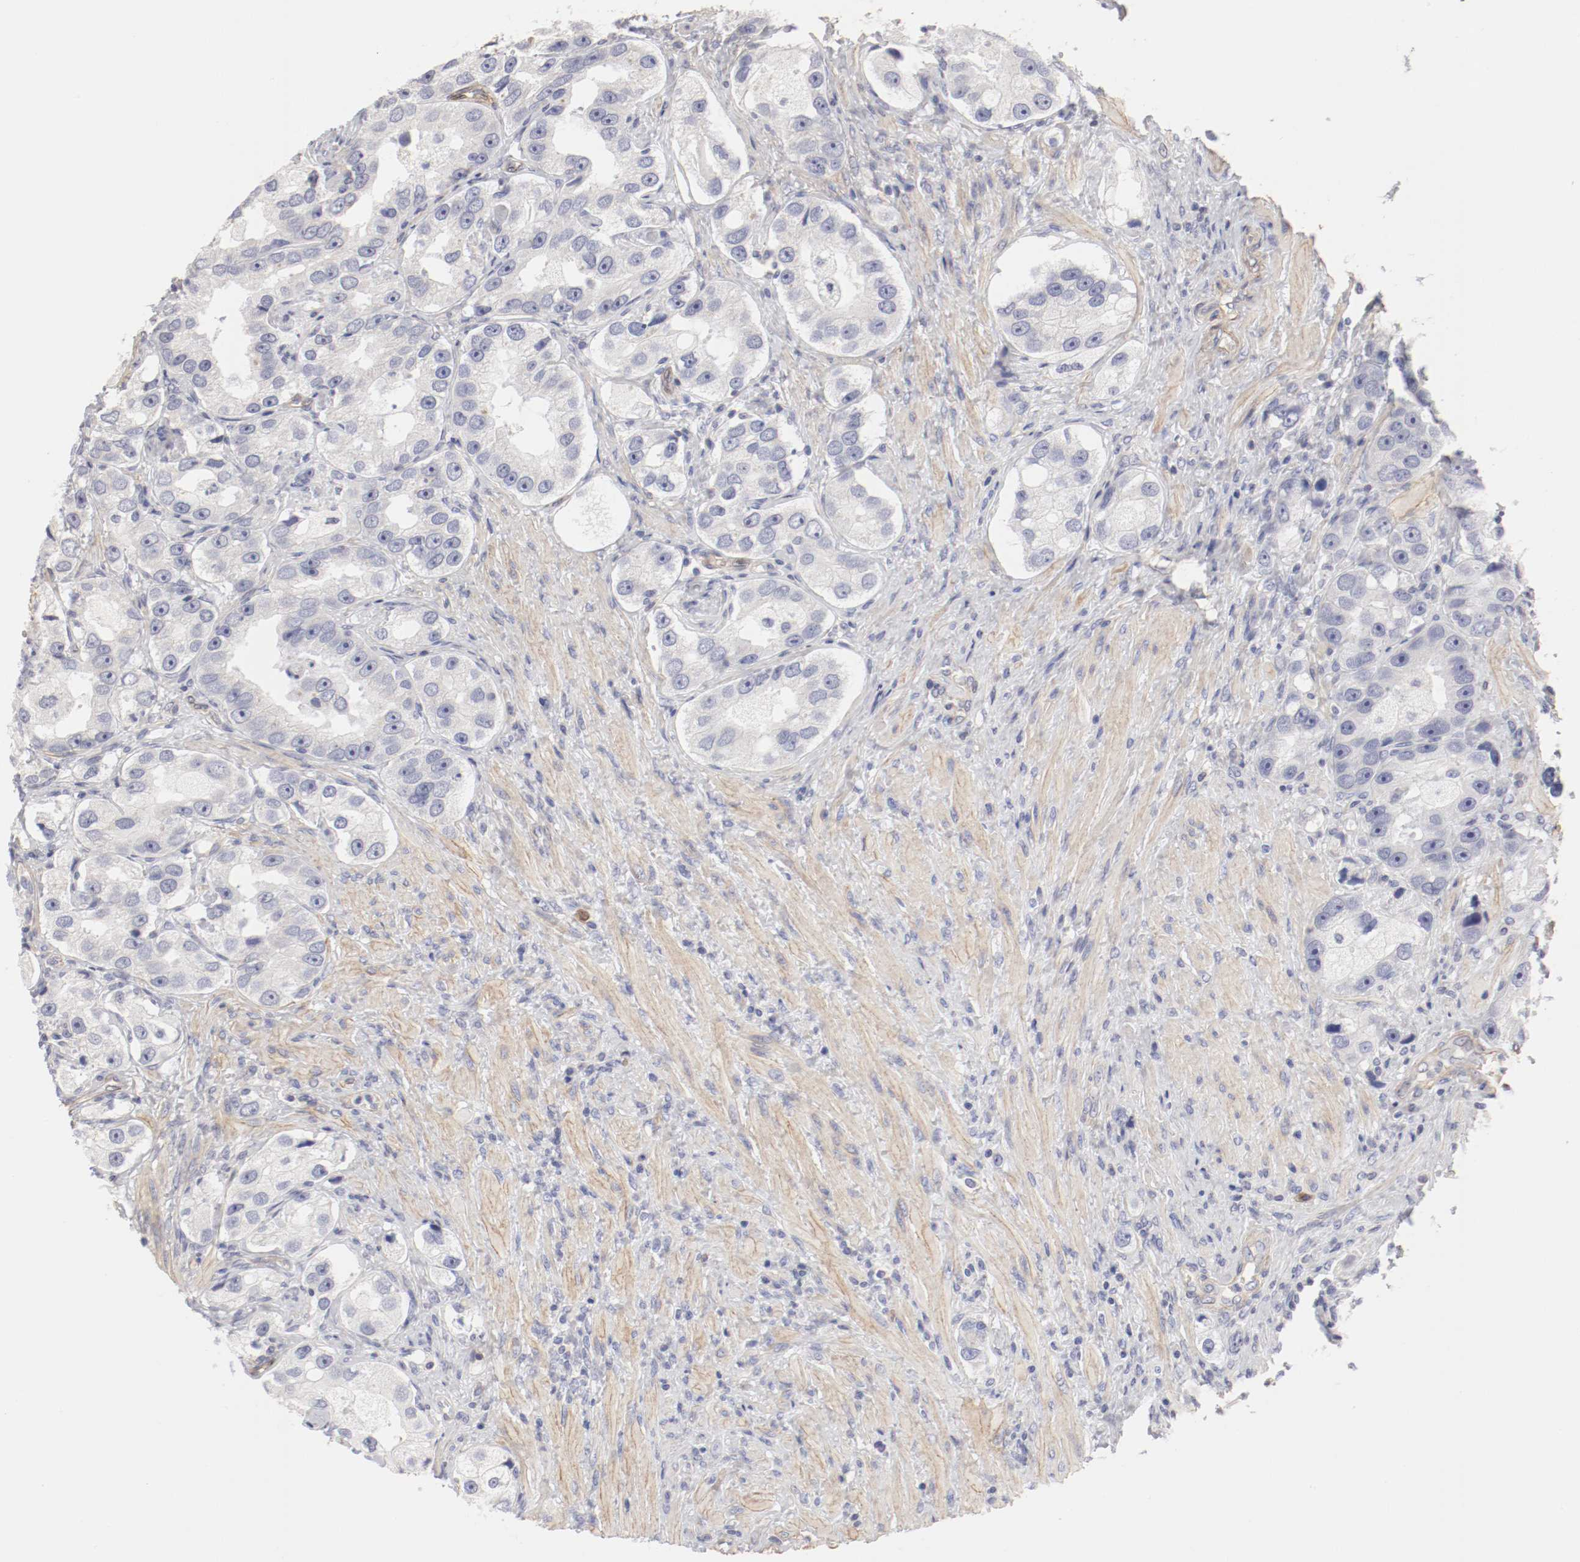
{"staining": {"intensity": "negative", "quantity": "none", "location": "none"}, "tissue": "prostate cancer", "cell_type": "Tumor cells", "image_type": "cancer", "snomed": [{"axis": "morphology", "description": "Adenocarcinoma, High grade"}, {"axis": "topography", "description": "Prostate"}], "caption": "High power microscopy micrograph of an immunohistochemistry histopathology image of prostate cancer, revealing no significant expression in tumor cells.", "gene": "LAX1", "patient": {"sex": "male", "age": 63}}